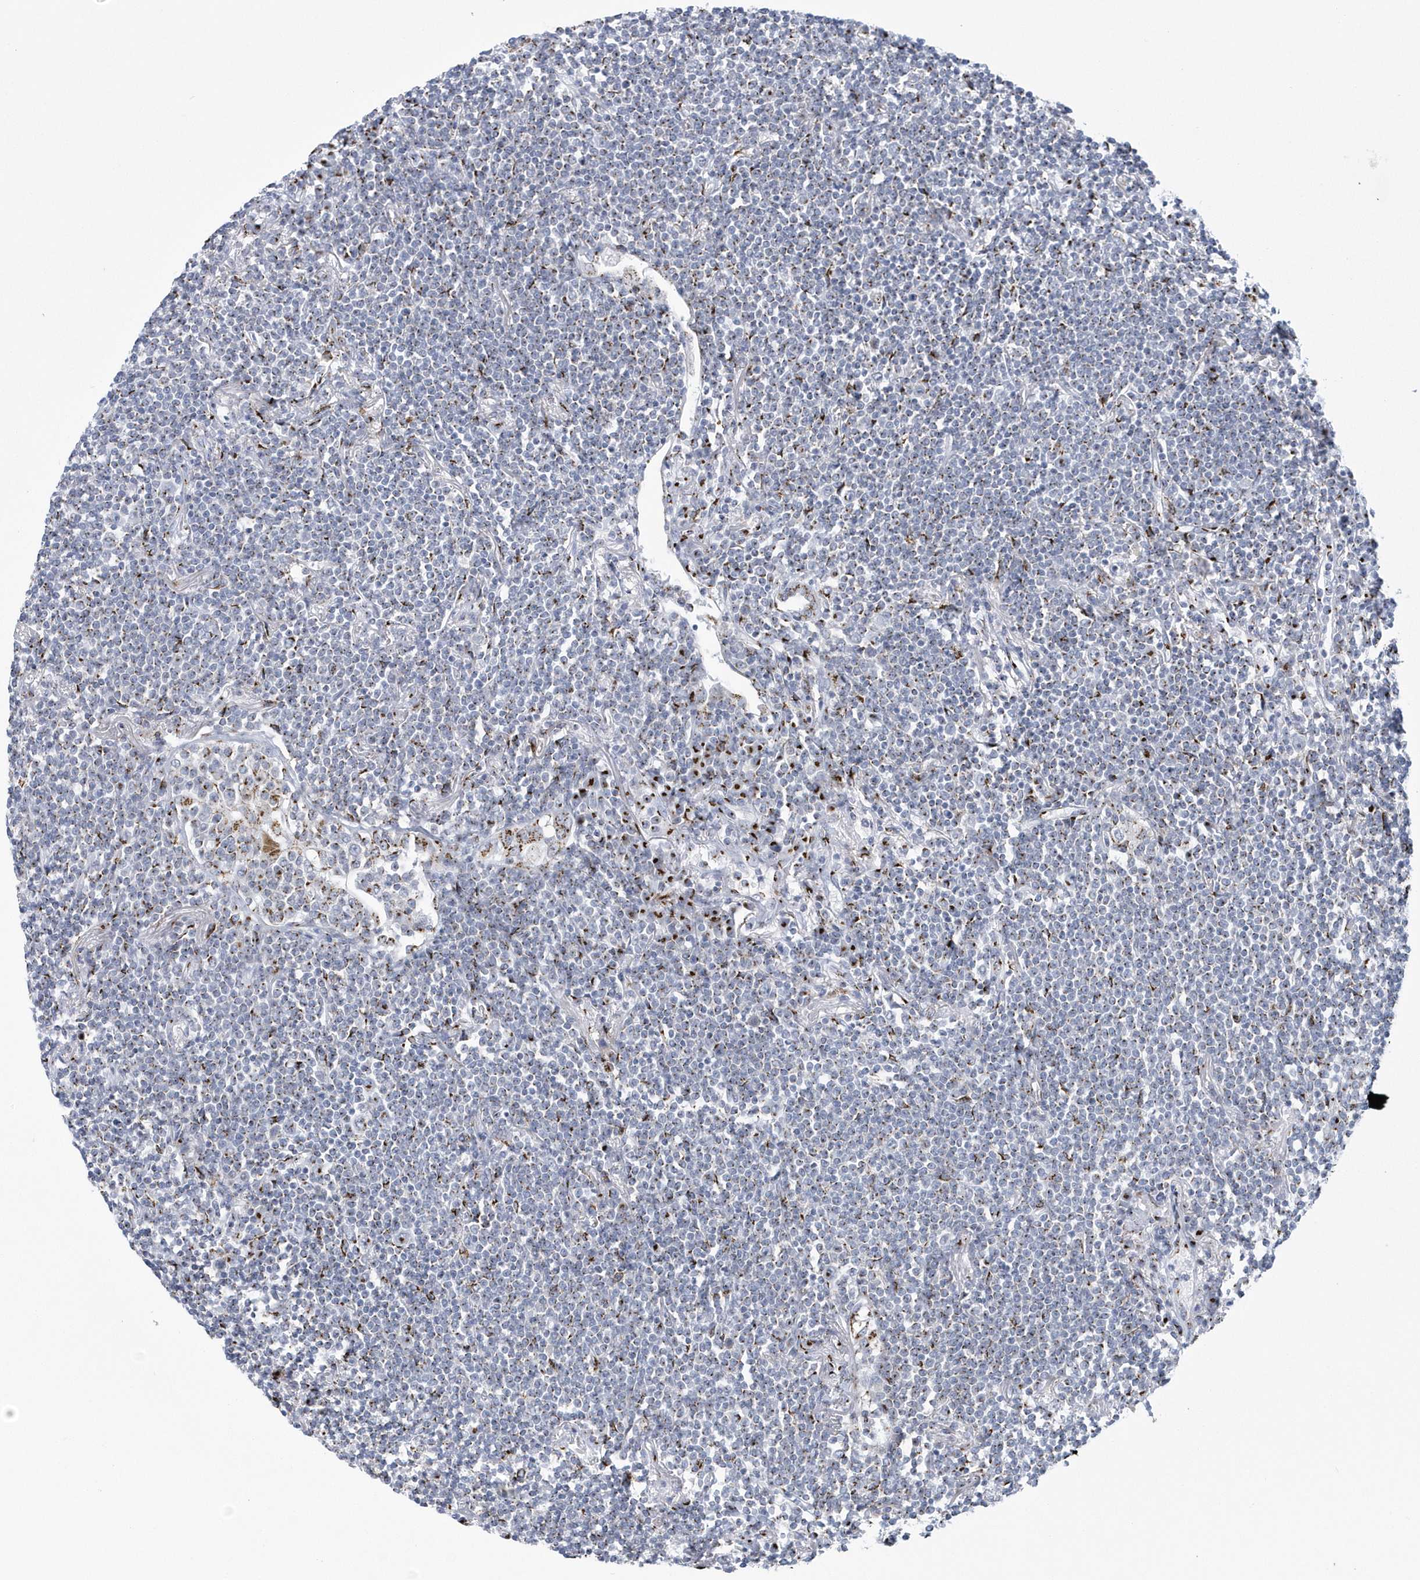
{"staining": {"intensity": "weak", "quantity": "25%-75%", "location": "cytoplasmic/membranous"}, "tissue": "lymphoma", "cell_type": "Tumor cells", "image_type": "cancer", "snomed": [{"axis": "morphology", "description": "Malignant lymphoma, non-Hodgkin's type, Low grade"}, {"axis": "topography", "description": "Lung"}], "caption": "Lymphoma tissue reveals weak cytoplasmic/membranous expression in about 25%-75% of tumor cells, visualized by immunohistochemistry.", "gene": "SLX9", "patient": {"sex": "female", "age": 71}}